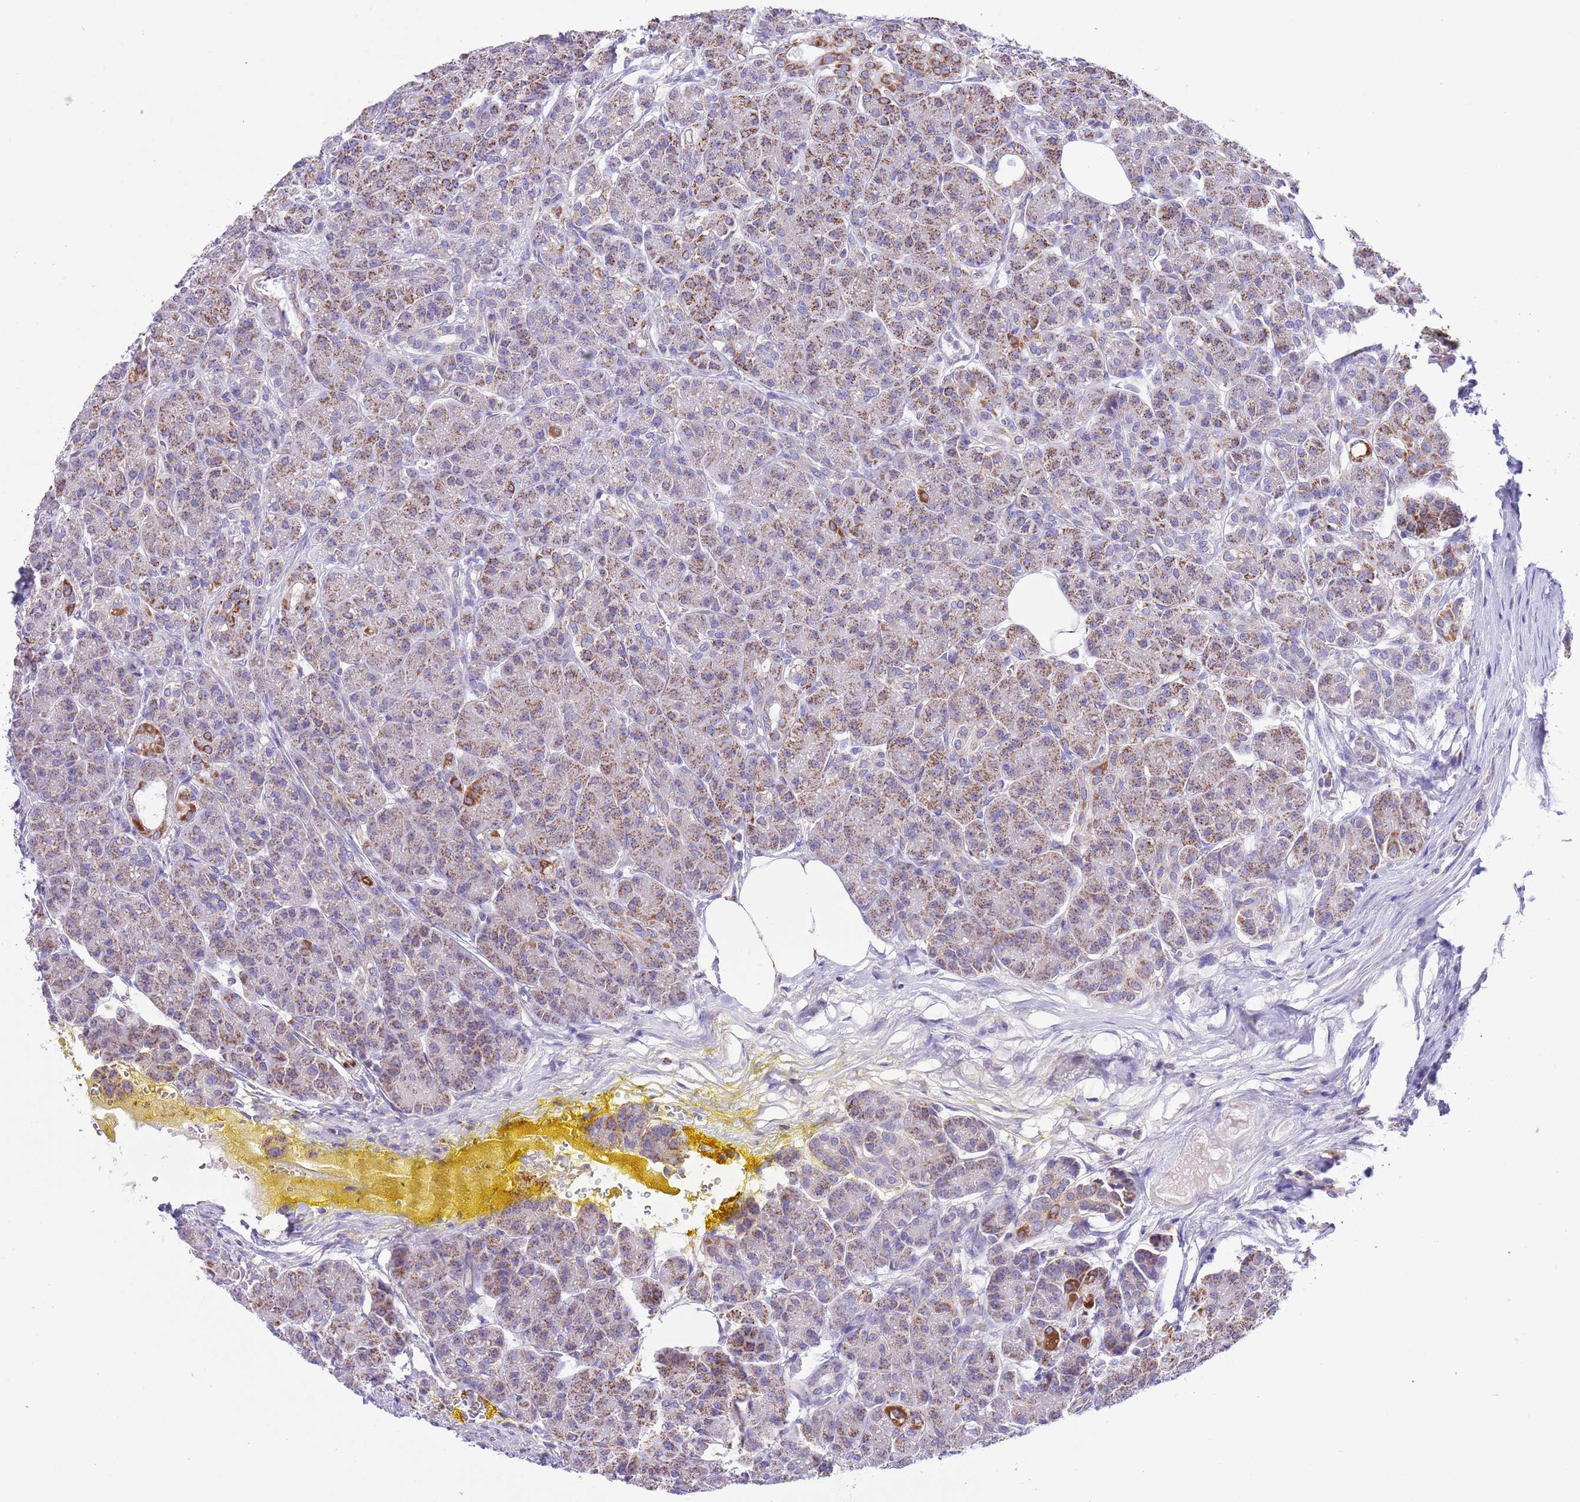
{"staining": {"intensity": "moderate", "quantity": ">75%", "location": "cytoplasmic/membranous"}, "tissue": "pancreas", "cell_type": "Exocrine glandular cells", "image_type": "normal", "snomed": [{"axis": "morphology", "description": "Normal tissue, NOS"}, {"axis": "topography", "description": "Pancreas"}], "caption": "Immunohistochemical staining of normal human pancreas exhibits moderate cytoplasmic/membranous protein expression in about >75% of exocrine glandular cells.", "gene": "SS18L2", "patient": {"sex": "male", "age": 63}}